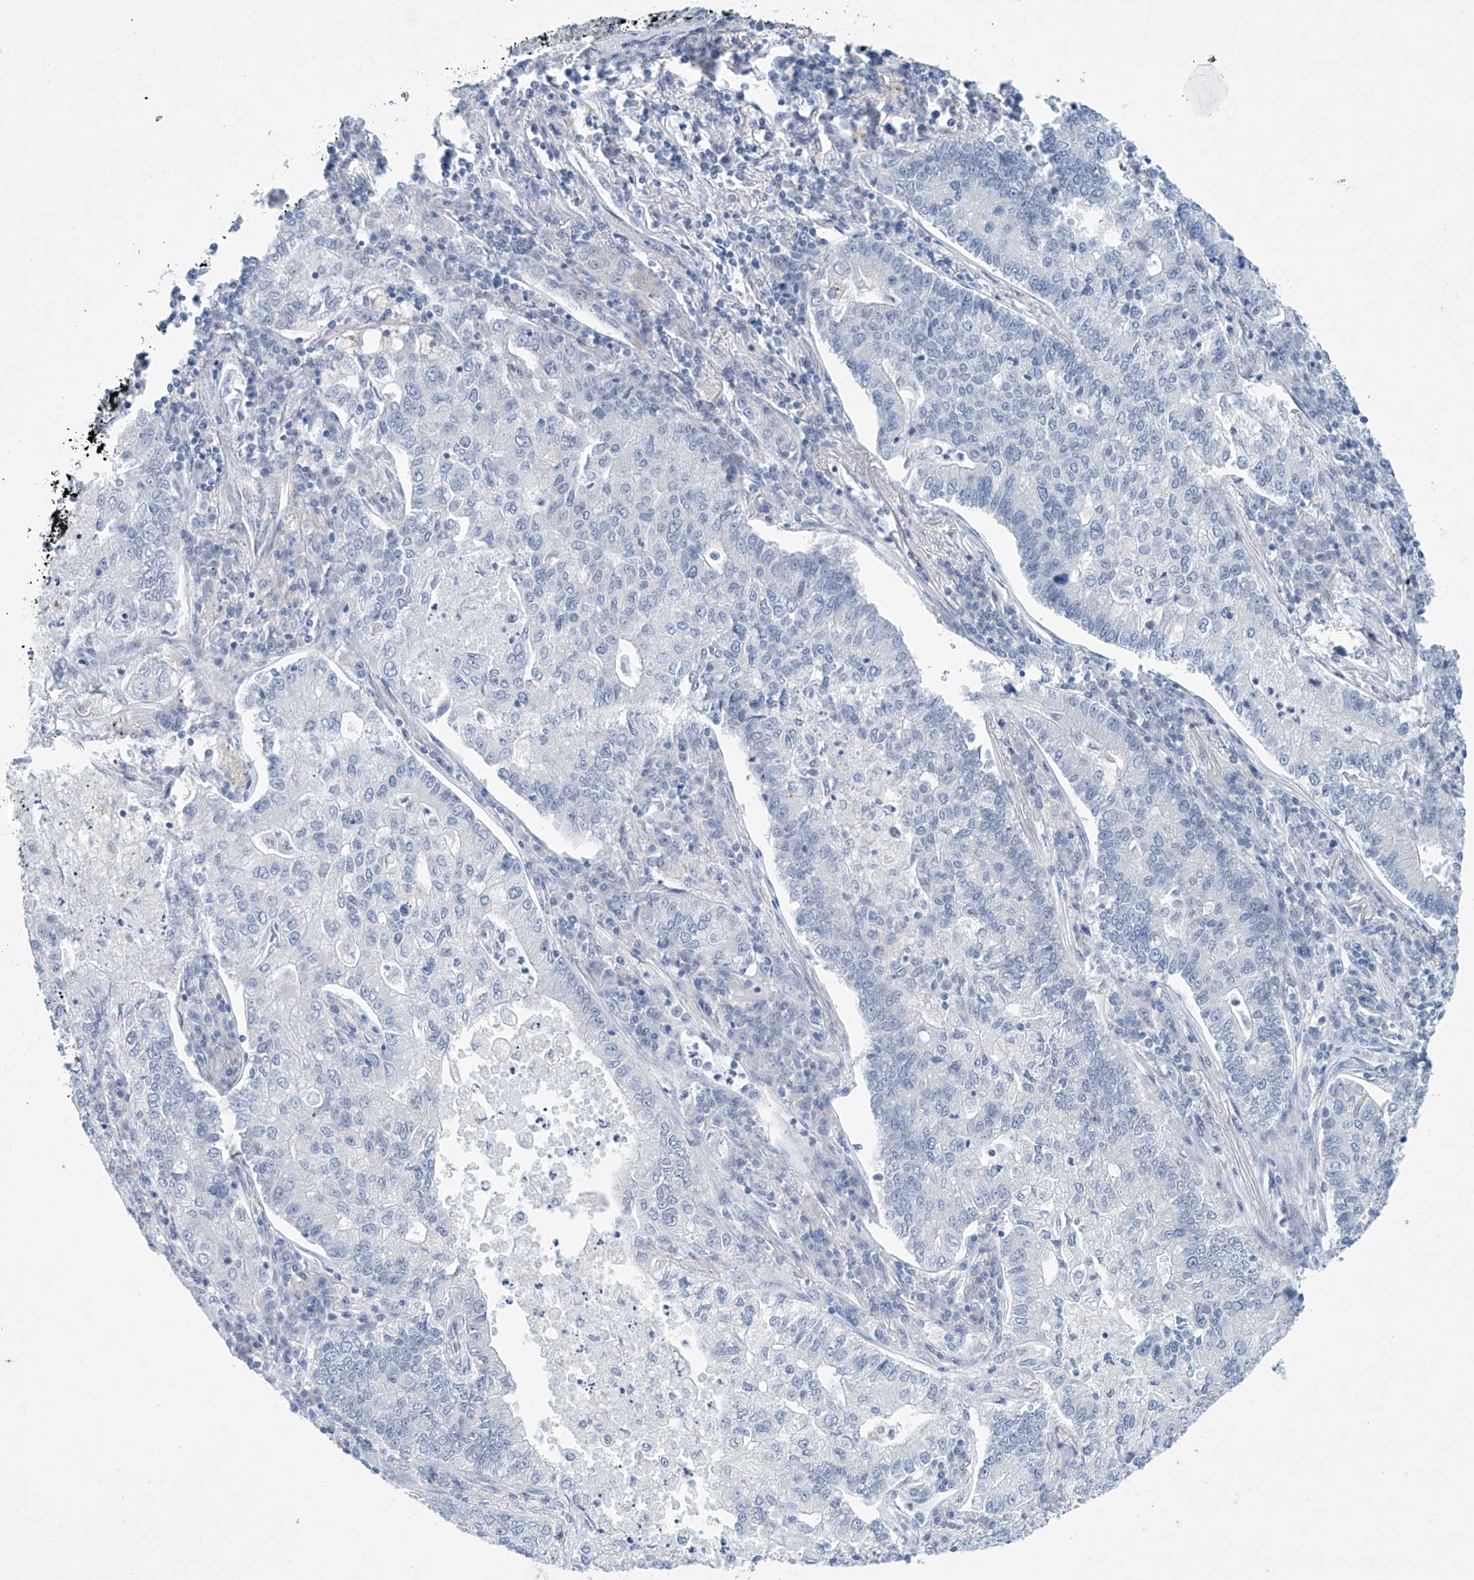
{"staining": {"intensity": "negative", "quantity": "none", "location": "none"}, "tissue": "lung cancer", "cell_type": "Tumor cells", "image_type": "cancer", "snomed": [{"axis": "morphology", "description": "Adenocarcinoma, NOS"}, {"axis": "topography", "description": "Lung"}], "caption": "High power microscopy image of an immunohistochemistry histopathology image of lung cancer, revealing no significant staining in tumor cells. The staining is performed using DAB (3,3'-diaminobenzidine) brown chromogen with nuclei counter-stained in using hematoxylin.", "gene": "SLC35A5", "patient": {"sex": "male", "age": 49}}